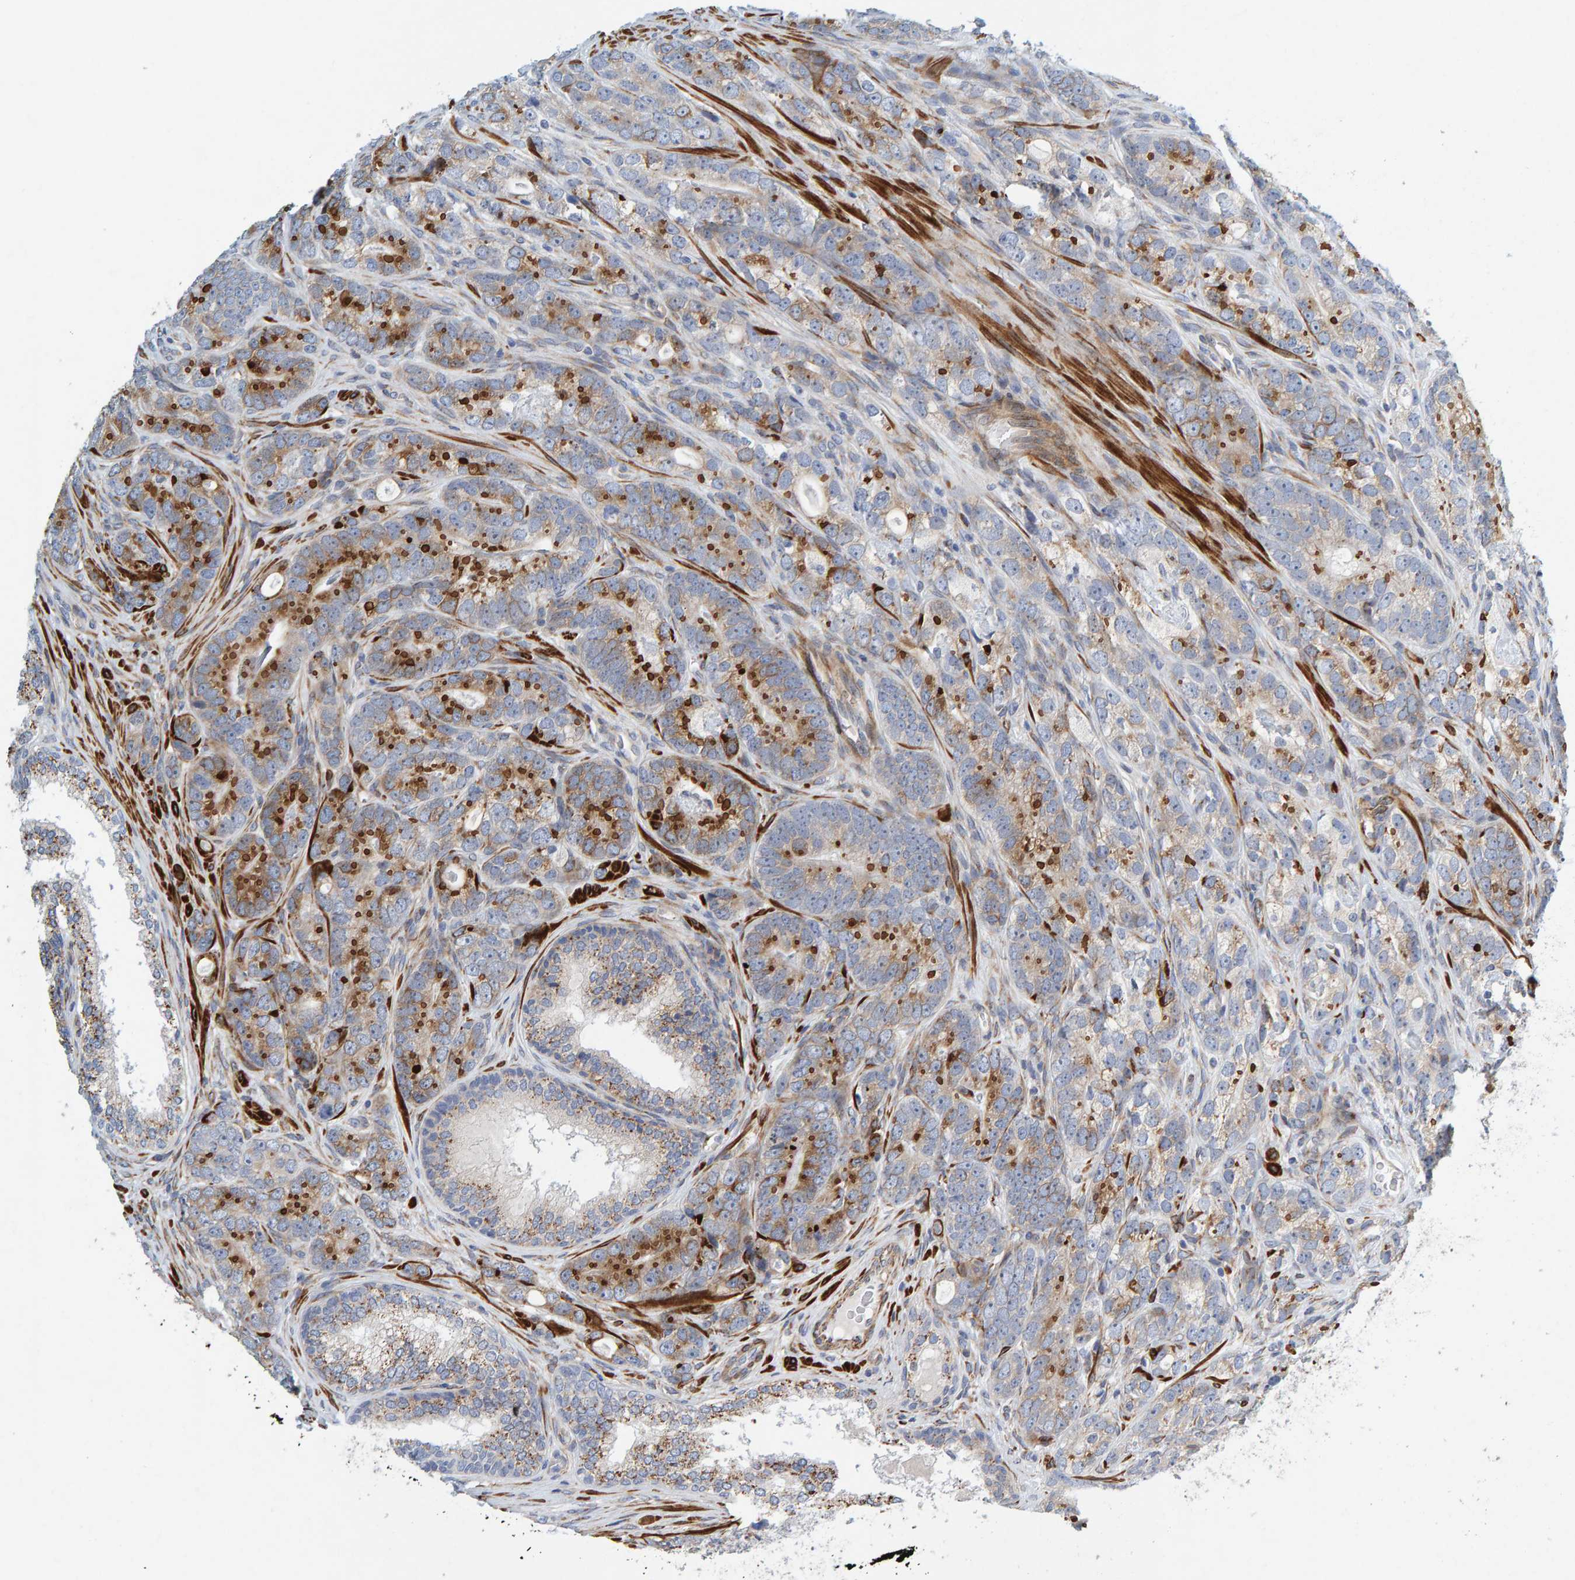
{"staining": {"intensity": "moderate", "quantity": "25%-75%", "location": "cytoplasmic/membranous"}, "tissue": "prostate cancer", "cell_type": "Tumor cells", "image_type": "cancer", "snomed": [{"axis": "morphology", "description": "Adenocarcinoma, High grade"}, {"axis": "topography", "description": "Prostate"}], "caption": "The micrograph demonstrates staining of prostate cancer (high-grade adenocarcinoma), revealing moderate cytoplasmic/membranous protein staining (brown color) within tumor cells. (Brightfield microscopy of DAB IHC at high magnification).", "gene": "MMP16", "patient": {"sex": "male", "age": 56}}